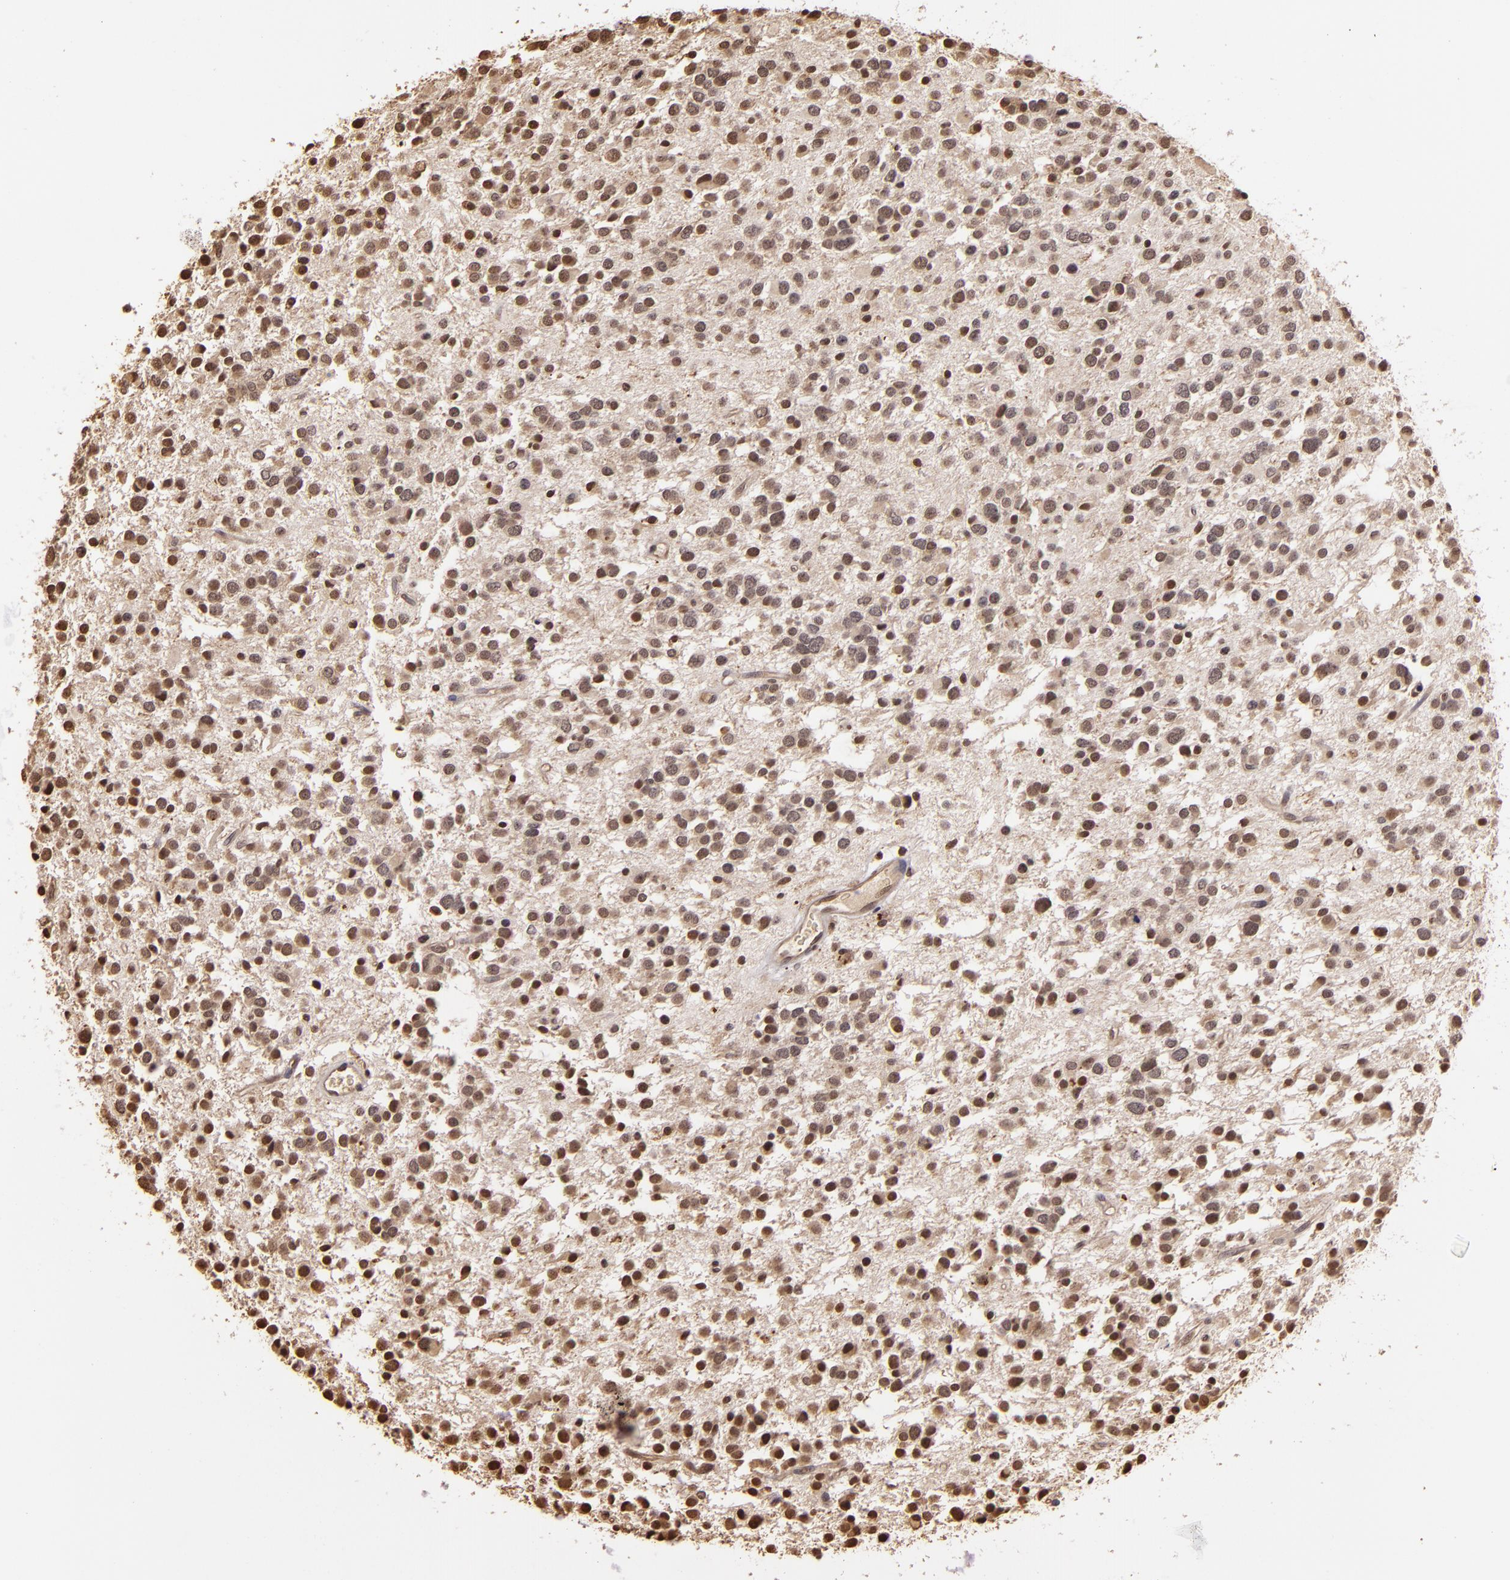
{"staining": {"intensity": "weak", "quantity": ">75%", "location": "nuclear"}, "tissue": "glioma", "cell_type": "Tumor cells", "image_type": "cancer", "snomed": [{"axis": "morphology", "description": "Glioma, malignant, Low grade"}, {"axis": "topography", "description": "Brain"}], "caption": "Protein expression by IHC demonstrates weak nuclear positivity in about >75% of tumor cells in glioma. (DAB IHC, brown staining for protein, blue staining for nuclei).", "gene": "ARPC2", "patient": {"sex": "female", "age": 36}}